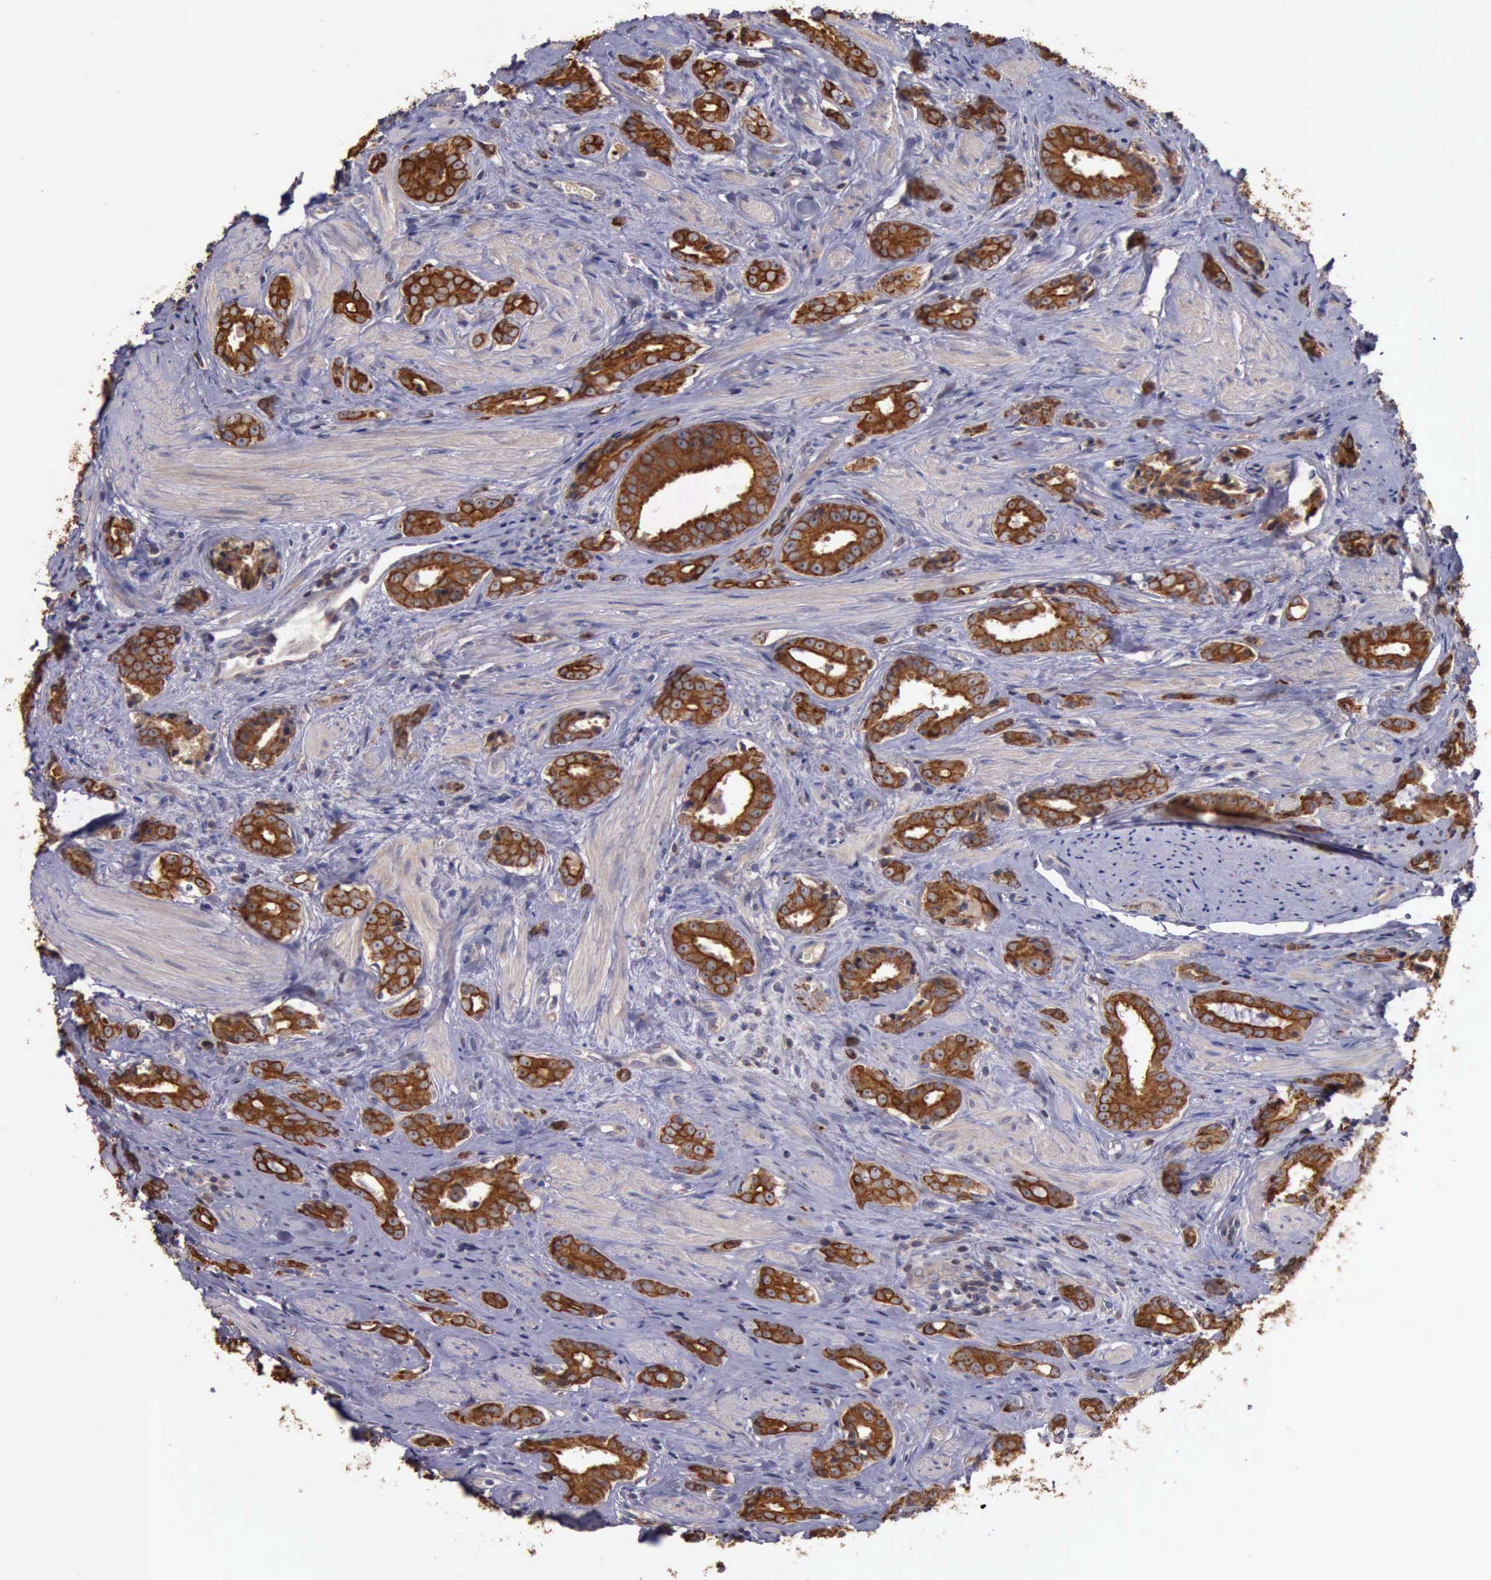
{"staining": {"intensity": "strong", "quantity": ">75%", "location": "cytoplasmic/membranous"}, "tissue": "prostate cancer", "cell_type": "Tumor cells", "image_type": "cancer", "snomed": [{"axis": "morphology", "description": "Adenocarcinoma, Medium grade"}, {"axis": "topography", "description": "Prostate"}], "caption": "A brown stain shows strong cytoplasmic/membranous positivity of a protein in human prostate cancer tumor cells. (Stains: DAB (3,3'-diaminobenzidine) in brown, nuclei in blue, Microscopy: brightfield microscopy at high magnification).", "gene": "RAB39B", "patient": {"sex": "male", "age": 53}}